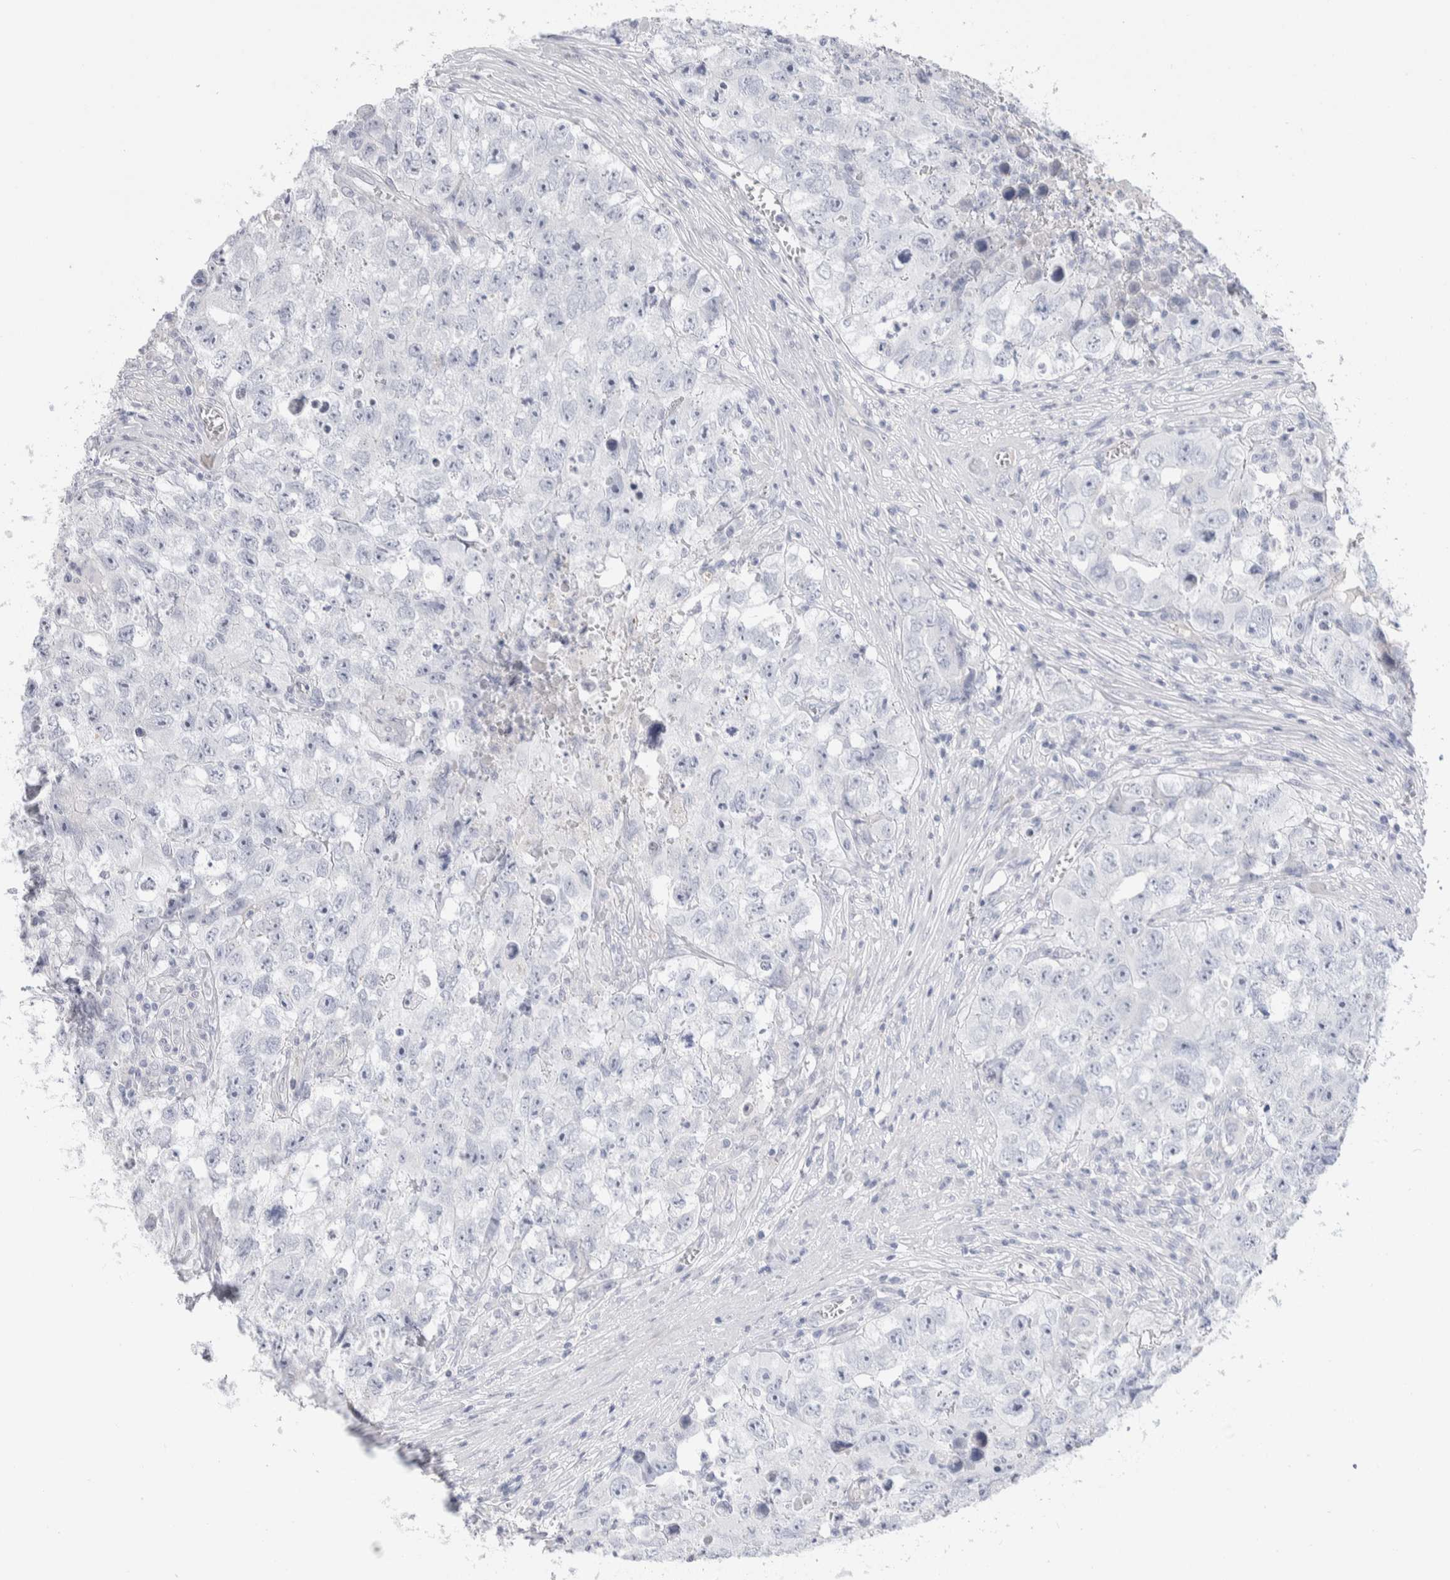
{"staining": {"intensity": "negative", "quantity": "none", "location": "none"}, "tissue": "testis cancer", "cell_type": "Tumor cells", "image_type": "cancer", "snomed": [{"axis": "morphology", "description": "Seminoma, NOS"}, {"axis": "morphology", "description": "Carcinoma, Embryonal, NOS"}, {"axis": "topography", "description": "Testis"}], "caption": "Photomicrograph shows no significant protein positivity in tumor cells of testis cancer.", "gene": "GDA", "patient": {"sex": "male", "age": 43}}